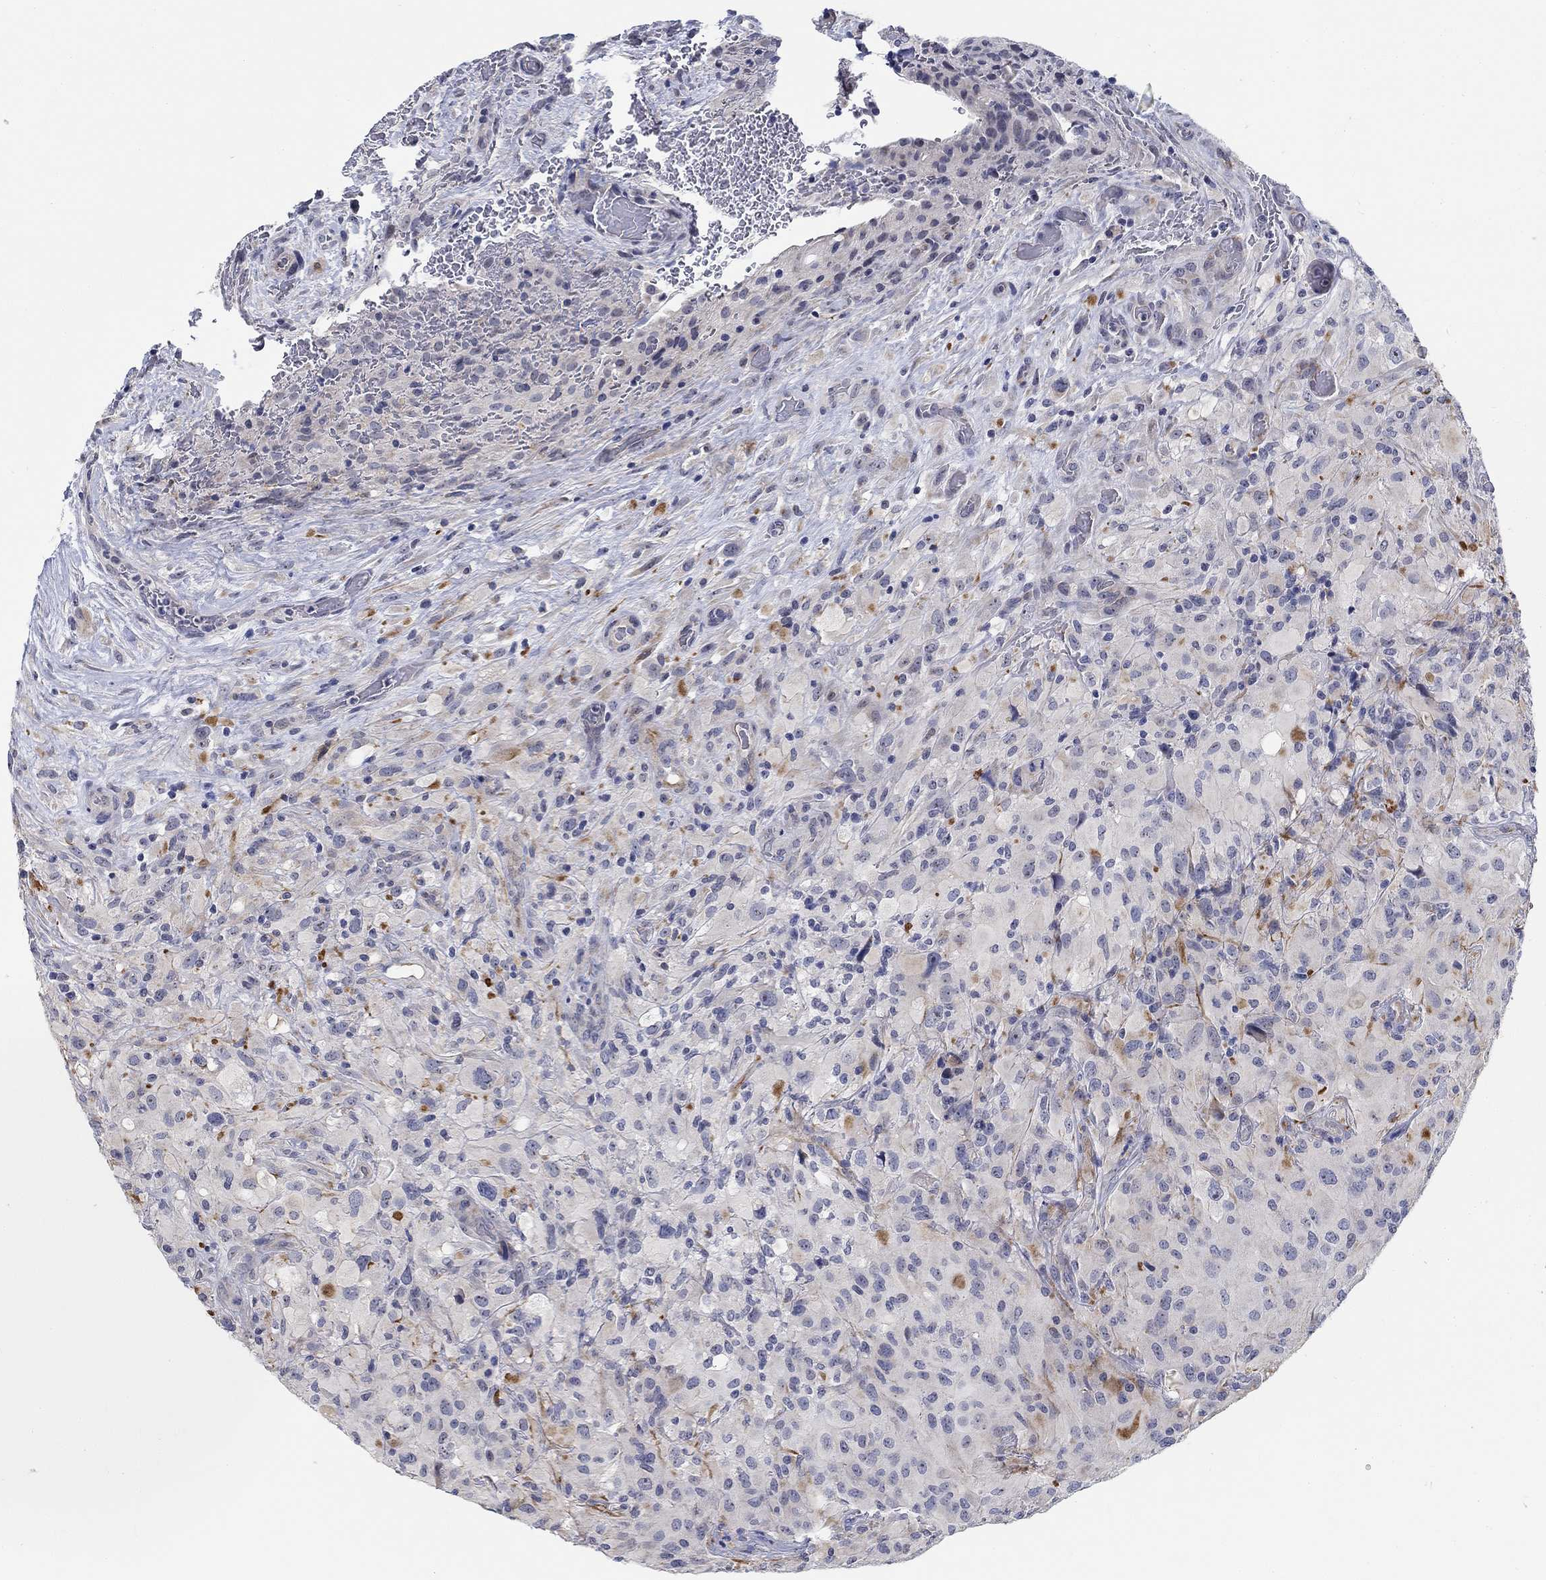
{"staining": {"intensity": "negative", "quantity": "none", "location": "none"}, "tissue": "glioma", "cell_type": "Tumor cells", "image_type": "cancer", "snomed": [{"axis": "morphology", "description": "Glioma, malignant, High grade"}, {"axis": "topography", "description": "Cerebral cortex"}], "caption": "DAB (3,3'-diaminobenzidine) immunohistochemical staining of human malignant glioma (high-grade) demonstrates no significant staining in tumor cells.", "gene": "SMIM18", "patient": {"sex": "male", "age": 35}}